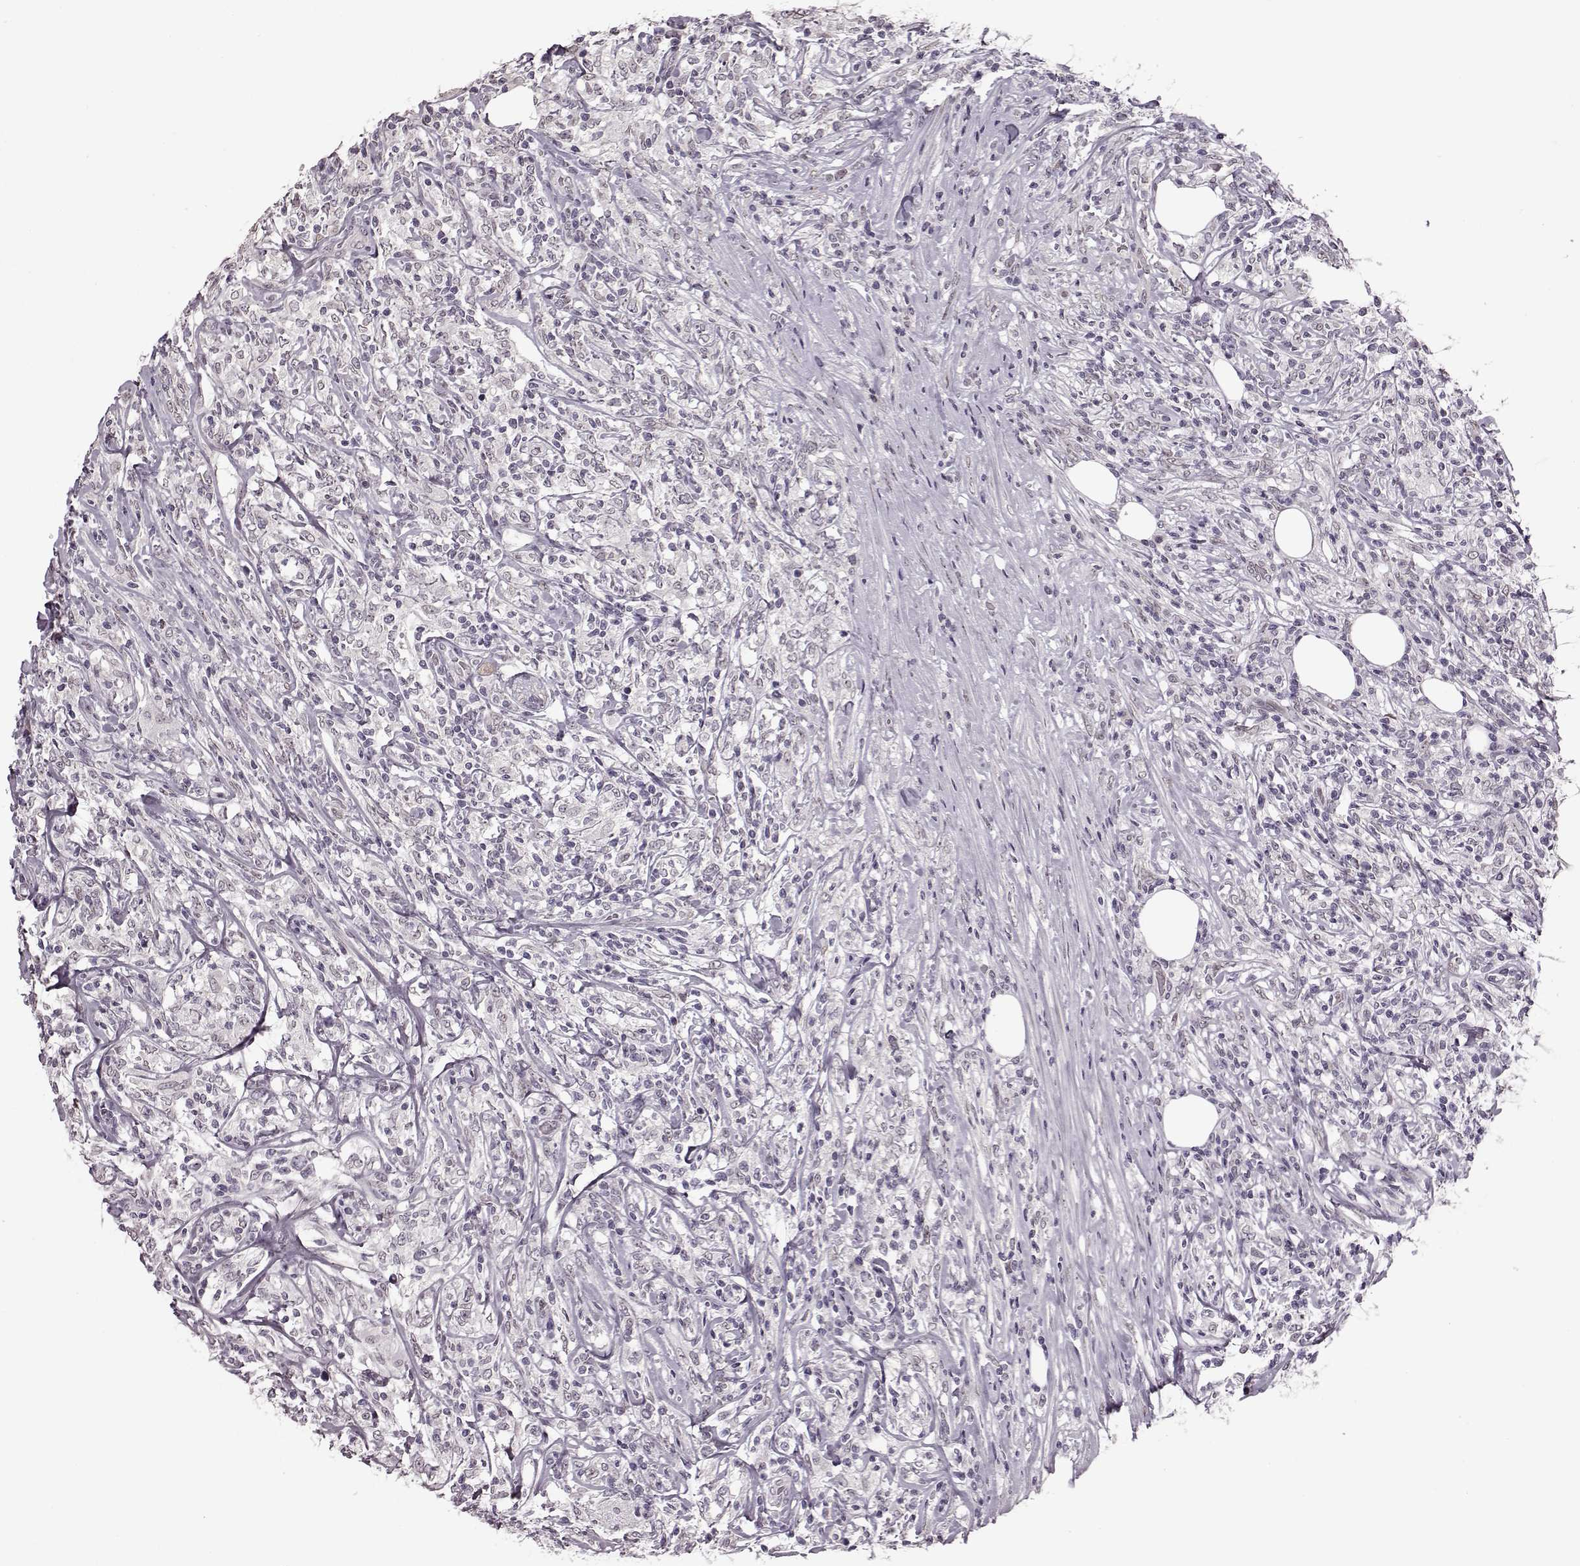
{"staining": {"intensity": "negative", "quantity": "none", "location": "none"}, "tissue": "lymphoma", "cell_type": "Tumor cells", "image_type": "cancer", "snomed": [{"axis": "morphology", "description": "Malignant lymphoma, non-Hodgkin's type, High grade"}, {"axis": "topography", "description": "Lymph node"}], "caption": "Tumor cells show no significant protein positivity in lymphoma. (DAB immunohistochemistry (IHC), high magnification).", "gene": "STX1B", "patient": {"sex": "female", "age": 84}}